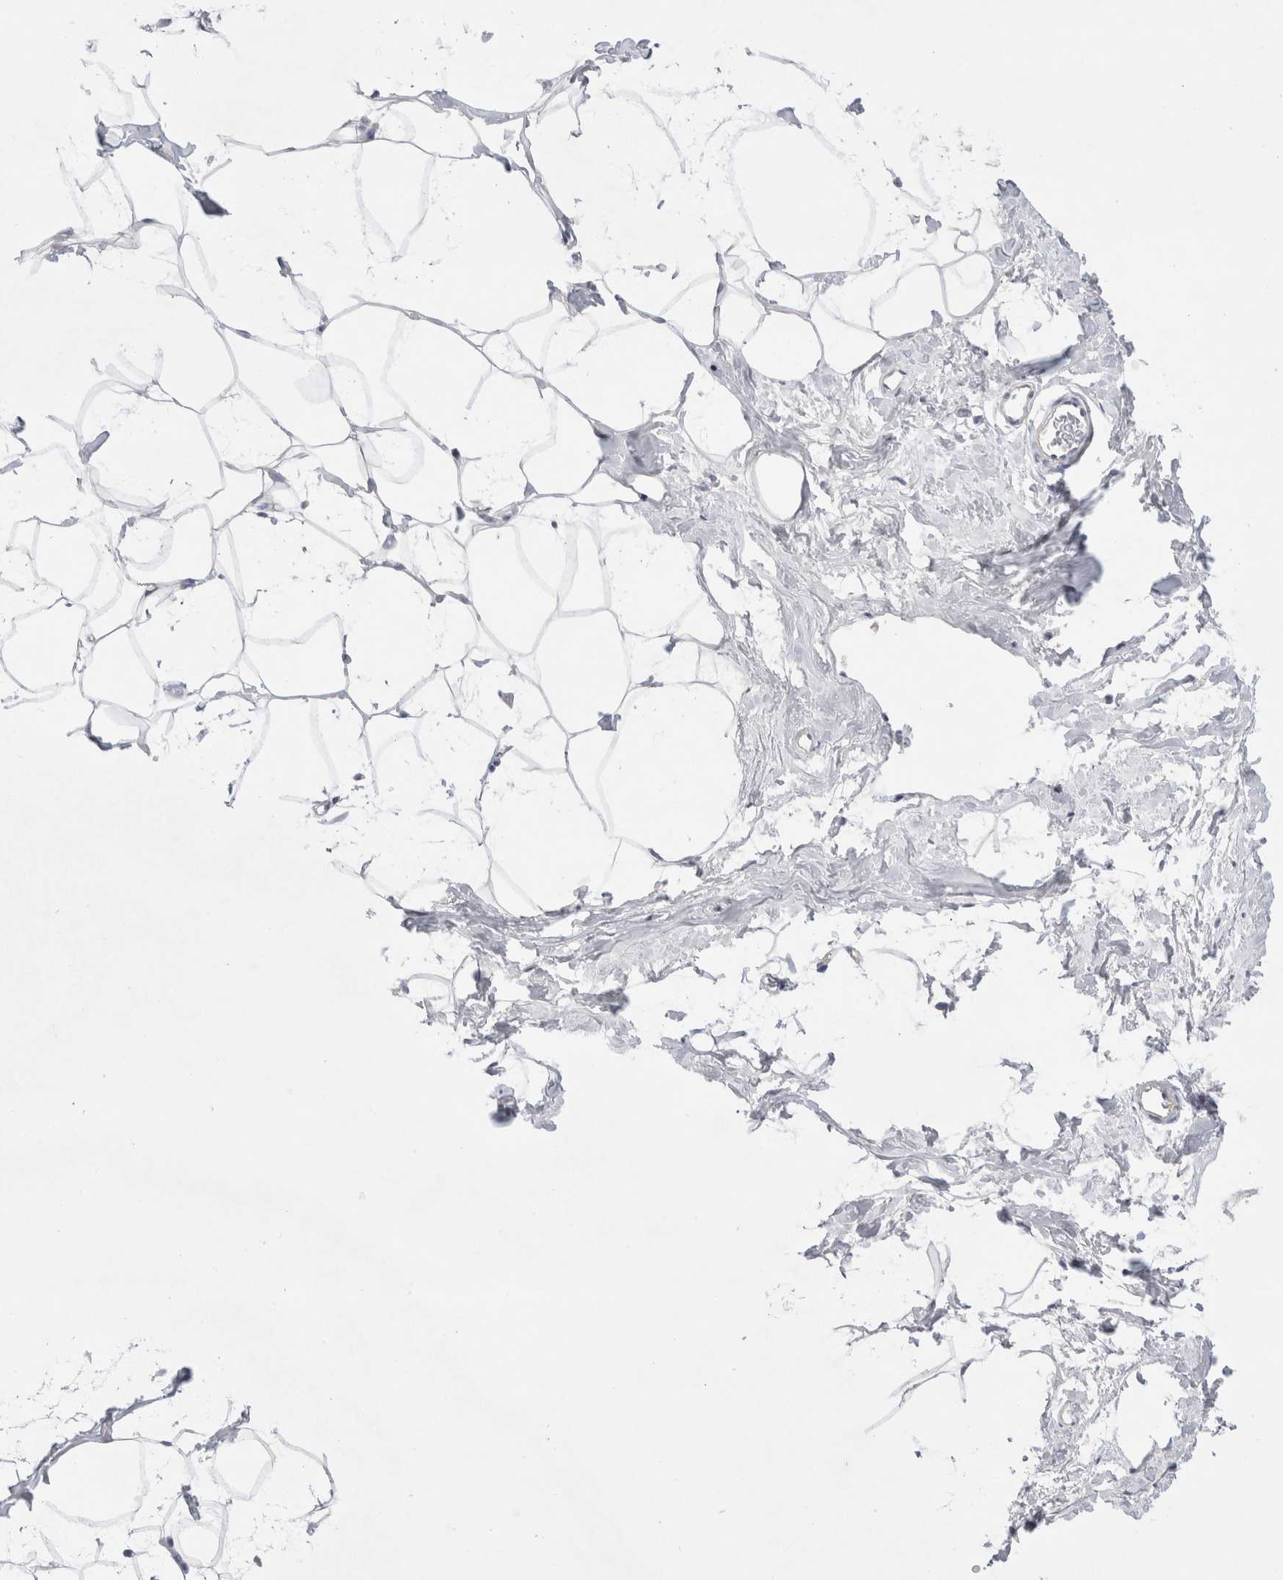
{"staining": {"intensity": "negative", "quantity": "none", "location": "none"}, "tissue": "adipose tissue", "cell_type": "Adipocytes", "image_type": "normal", "snomed": [{"axis": "morphology", "description": "Normal tissue, NOS"}, {"axis": "morphology", "description": "Fibrosis, NOS"}, {"axis": "topography", "description": "Breast"}, {"axis": "topography", "description": "Adipose tissue"}], "caption": "A histopathology image of adipose tissue stained for a protein shows no brown staining in adipocytes.", "gene": "WIPF2", "patient": {"sex": "female", "age": 39}}